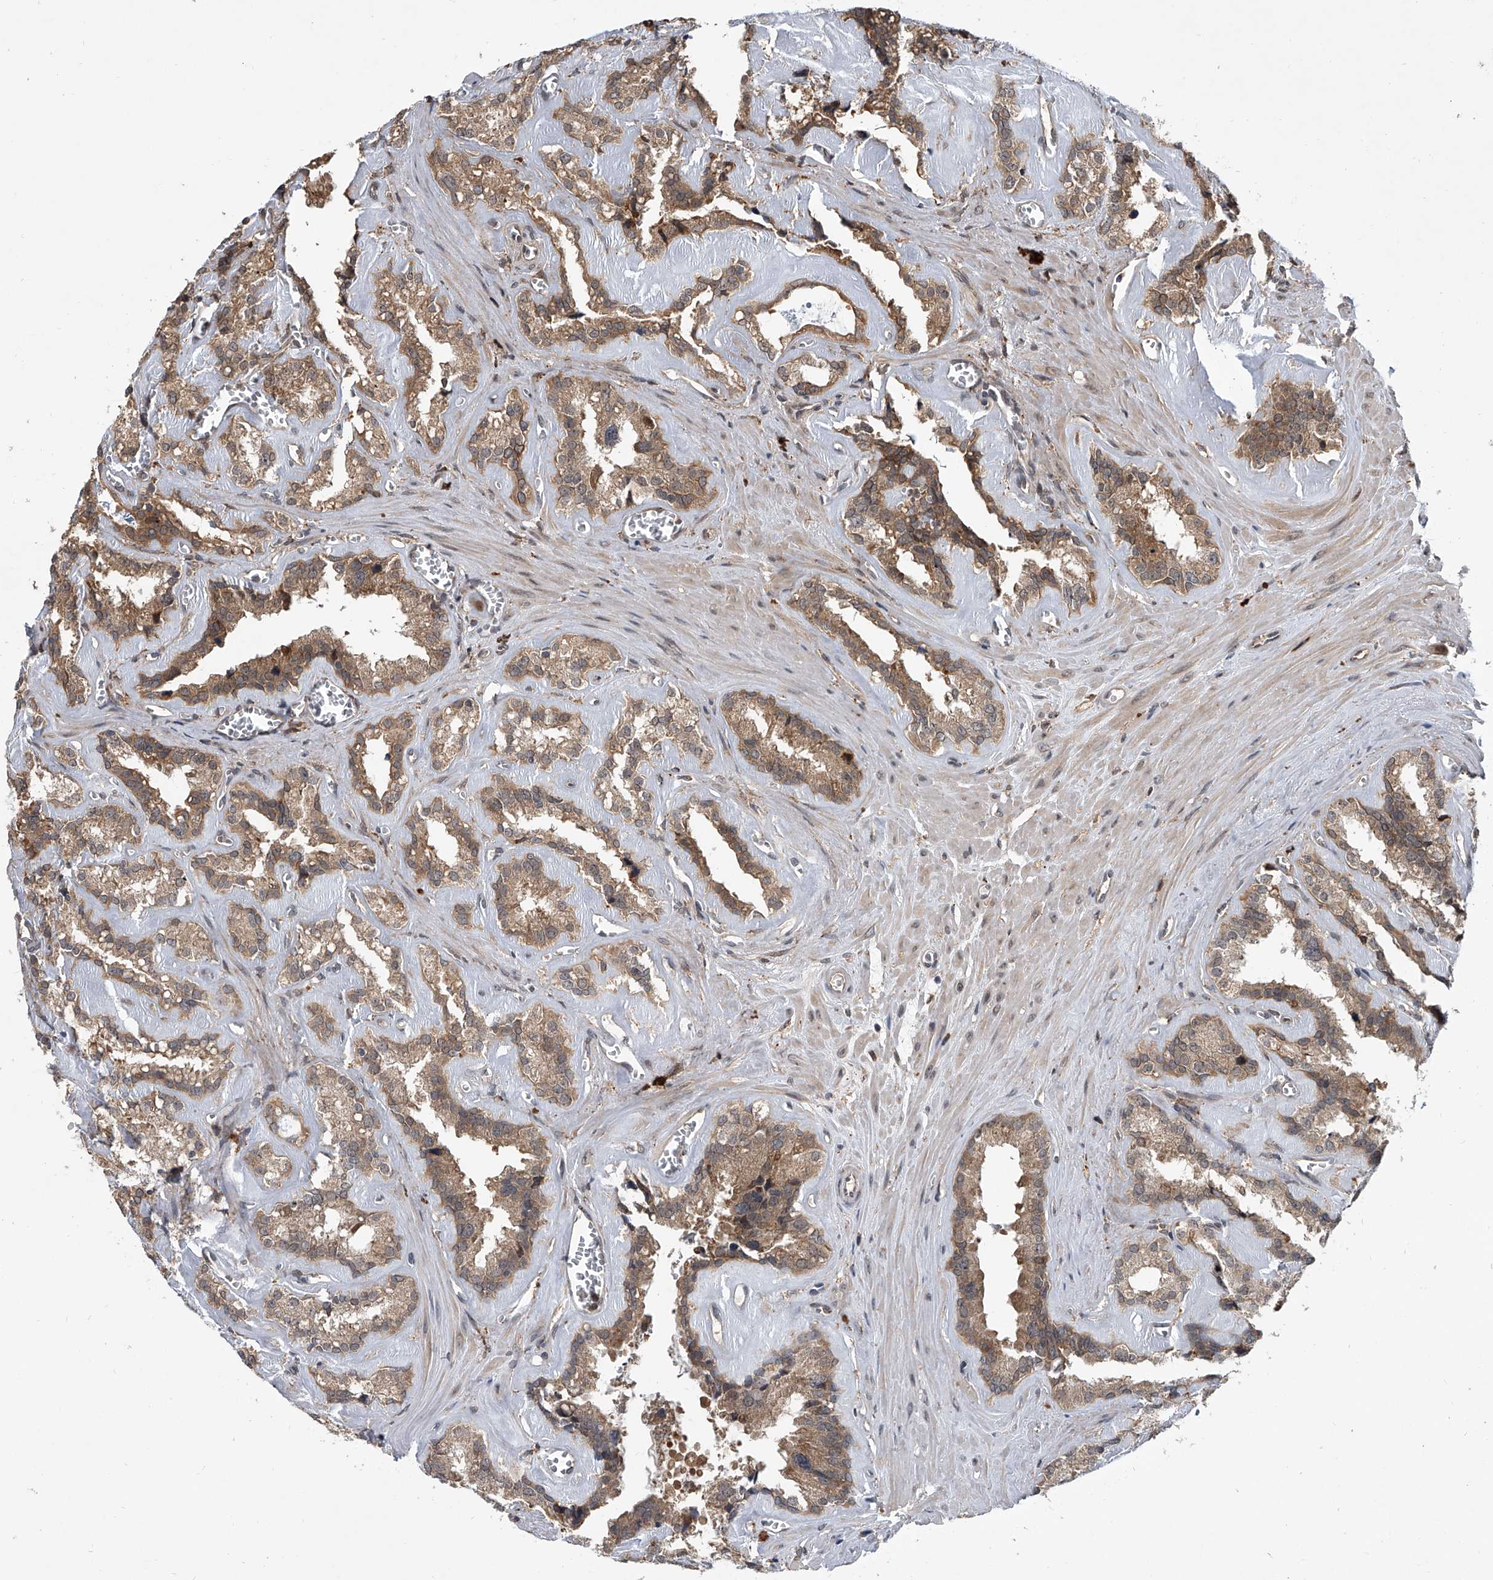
{"staining": {"intensity": "moderate", "quantity": ">75%", "location": "cytoplasmic/membranous"}, "tissue": "seminal vesicle", "cell_type": "Glandular cells", "image_type": "normal", "snomed": [{"axis": "morphology", "description": "Normal tissue, NOS"}, {"axis": "topography", "description": "Prostate"}, {"axis": "topography", "description": "Seminal veicle"}], "caption": "Immunohistochemical staining of normal seminal vesicle shows medium levels of moderate cytoplasmic/membranous expression in about >75% of glandular cells.", "gene": "GEMIN8", "patient": {"sex": "male", "age": 59}}